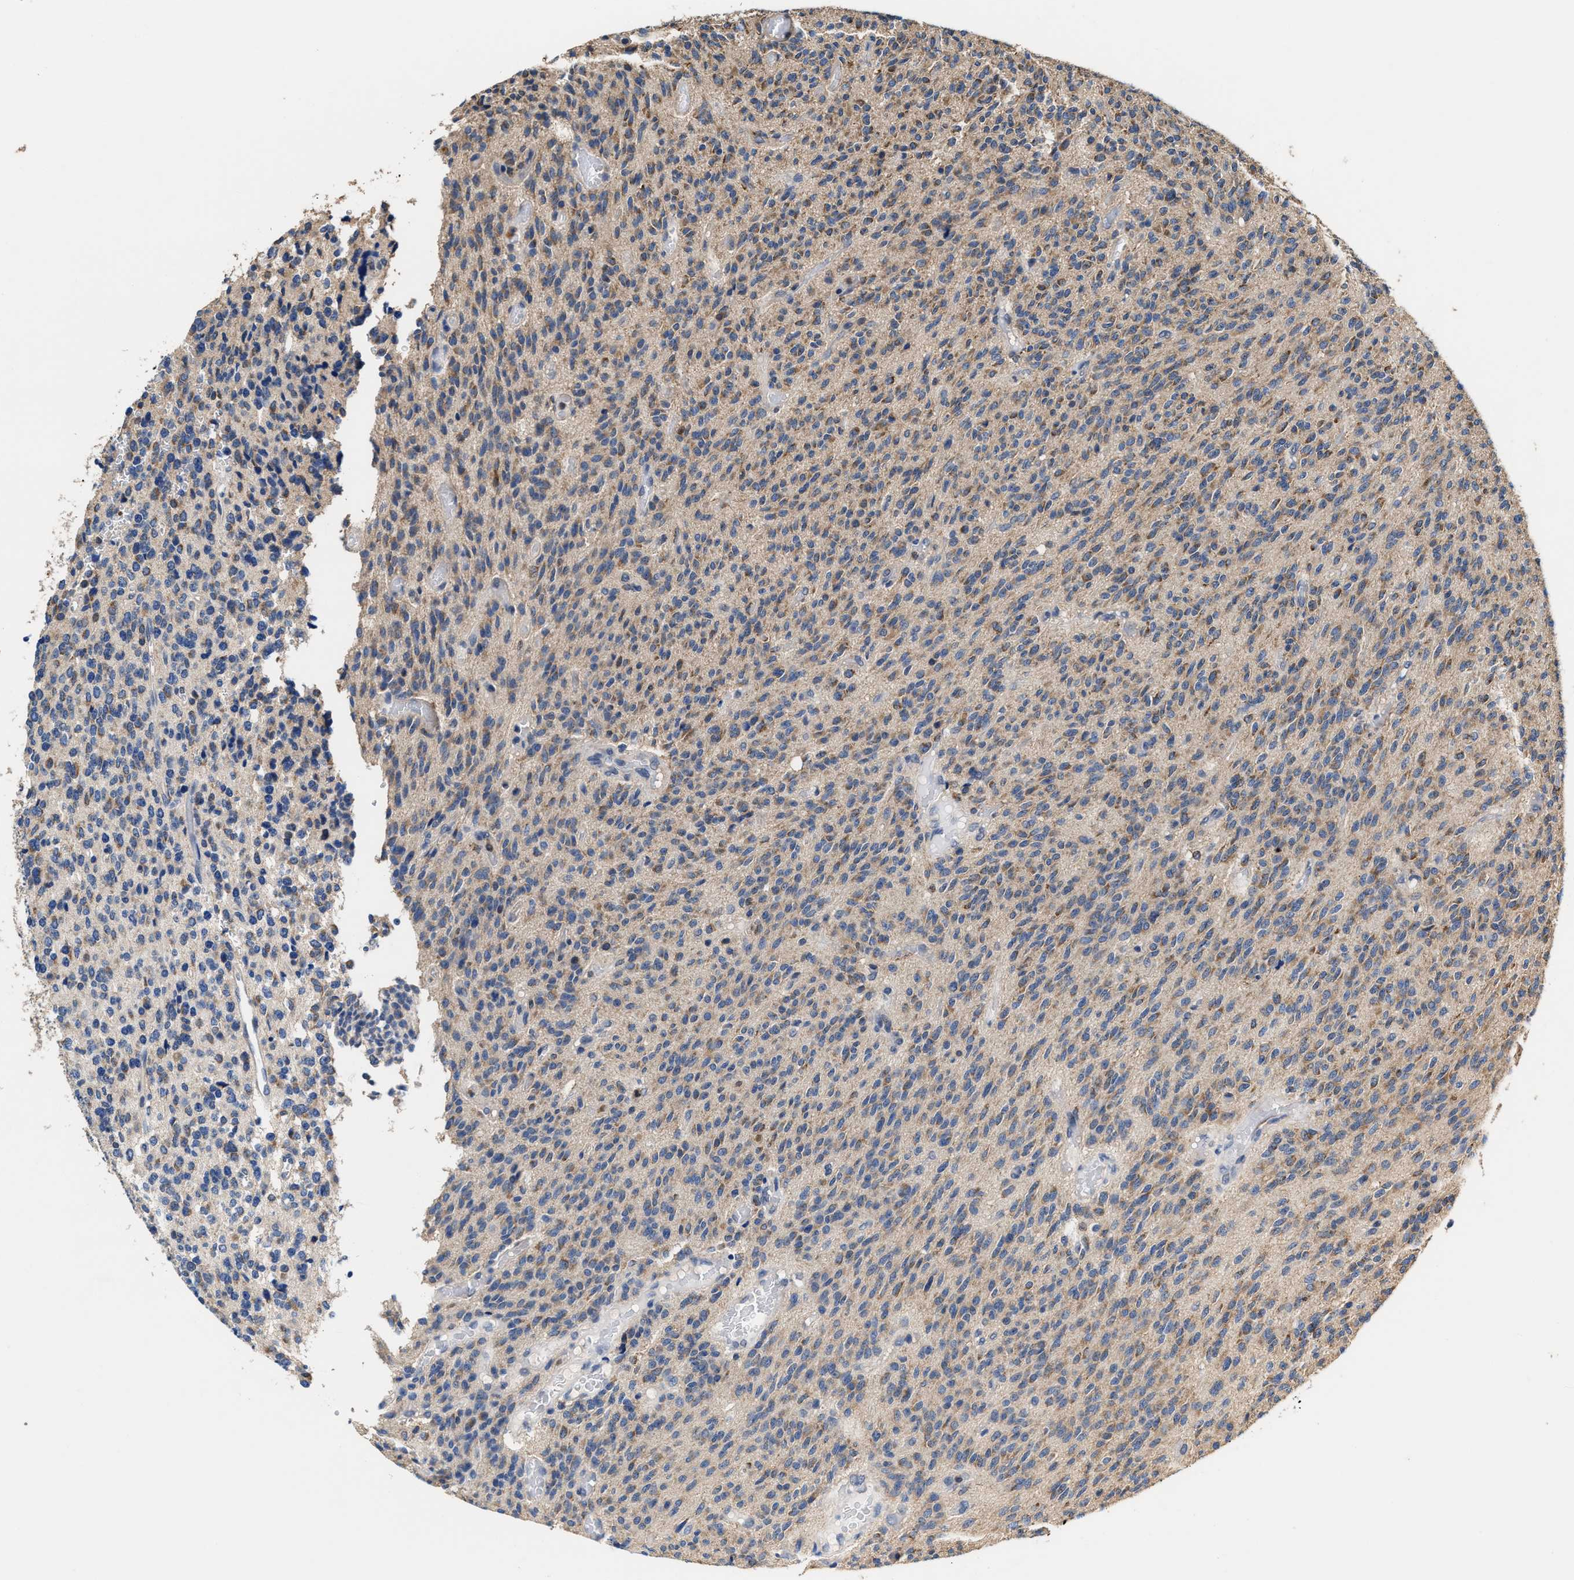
{"staining": {"intensity": "weak", "quantity": ">75%", "location": "cytoplasmic/membranous"}, "tissue": "glioma", "cell_type": "Tumor cells", "image_type": "cancer", "snomed": [{"axis": "morphology", "description": "Glioma, malignant, High grade"}, {"axis": "topography", "description": "Brain"}], "caption": "High-power microscopy captured an IHC photomicrograph of malignant glioma (high-grade), revealing weak cytoplasmic/membranous expression in about >75% of tumor cells.", "gene": "ACLY", "patient": {"sex": "male", "age": 34}}